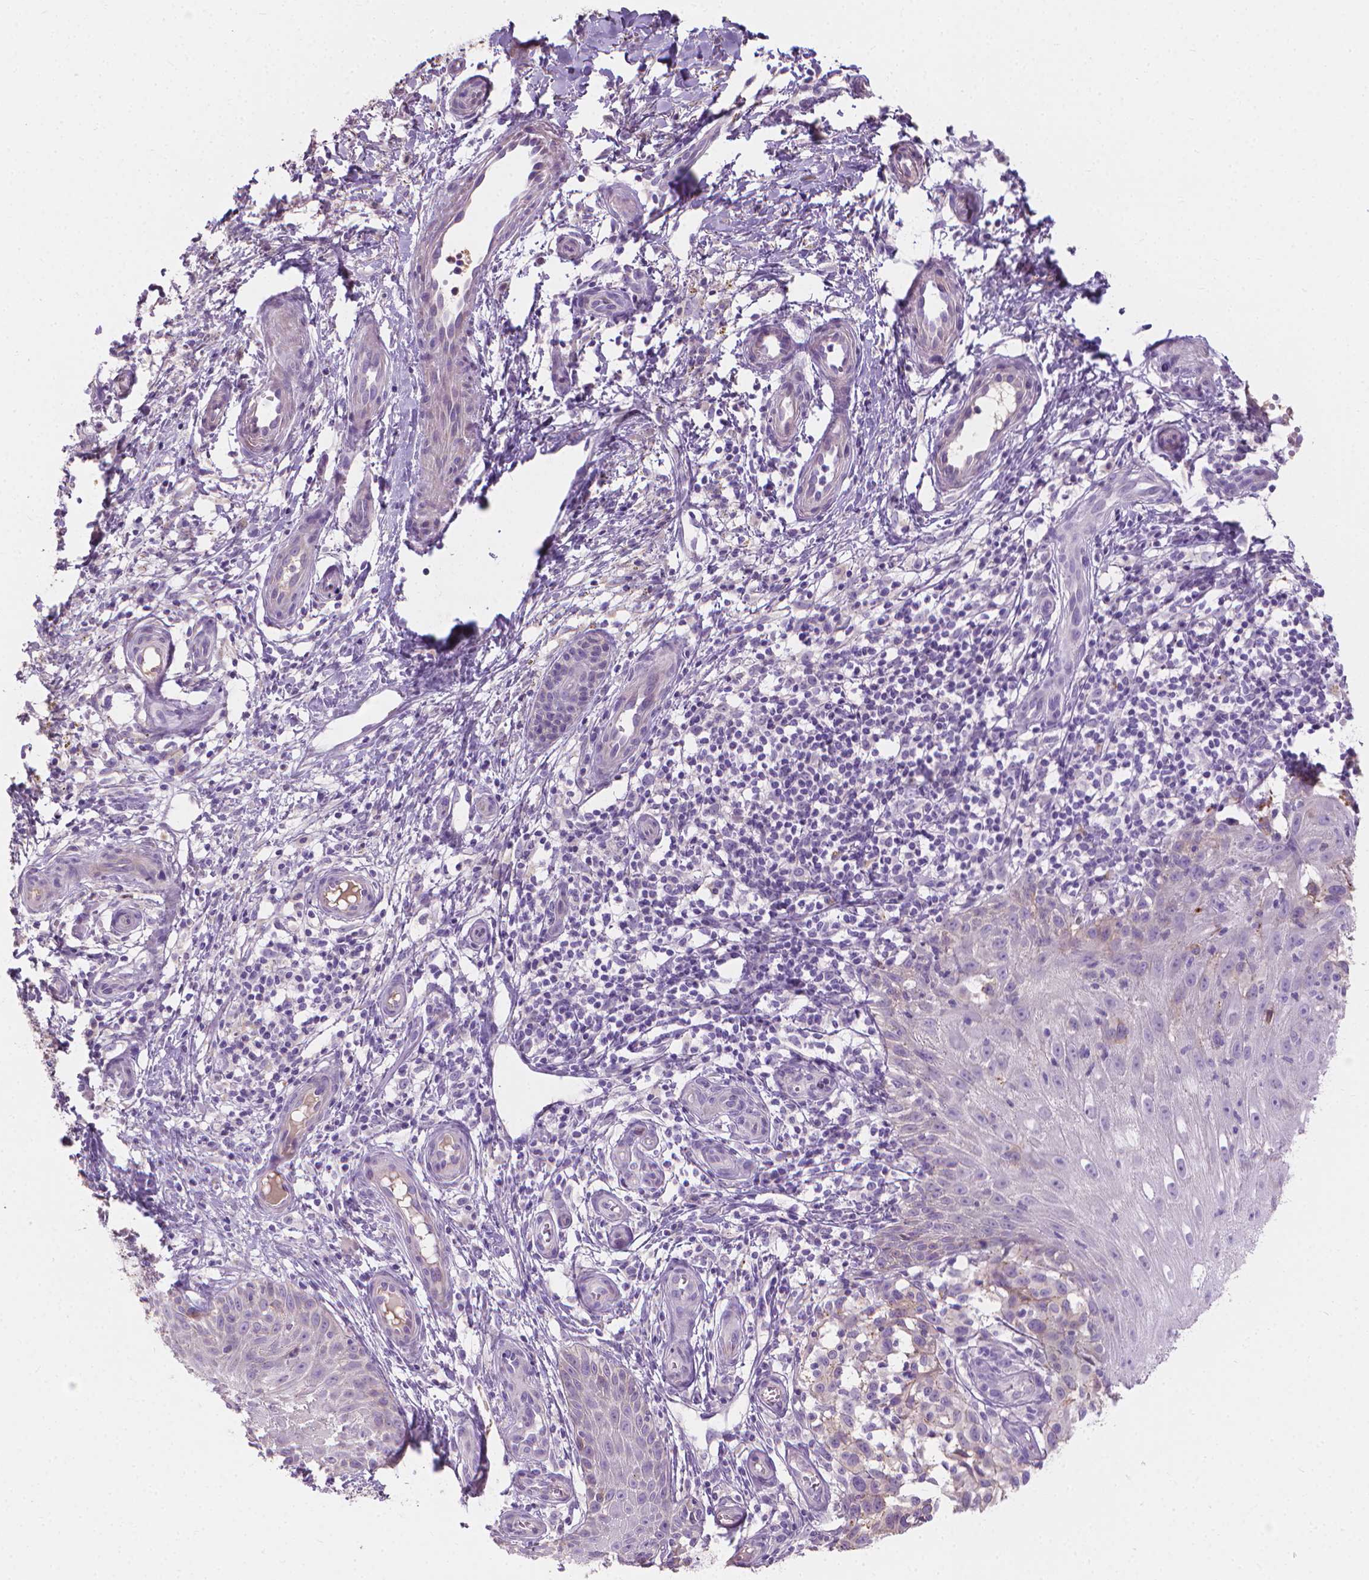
{"staining": {"intensity": "negative", "quantity": "none", "location": "none"}, "tissue": "melanoma", "cell_type": "Tumor cells", "image_type": "cancer", "snomed": [{"axis": "morphology", "description": "Malignant melanoma, NOS"}, {"axis": "topography", "description": "Skin"}], "caption": "A high-resolution histopathology image shows immunohistochemistry (IHC) staining of melanoma, which exhibits no significant positivity in tumor cells. (Immunohistochemistry, brightfield microscopy, high magnification).", "gene": "CABCOCO1", "patient": {"sex": "female", "age": 53}}